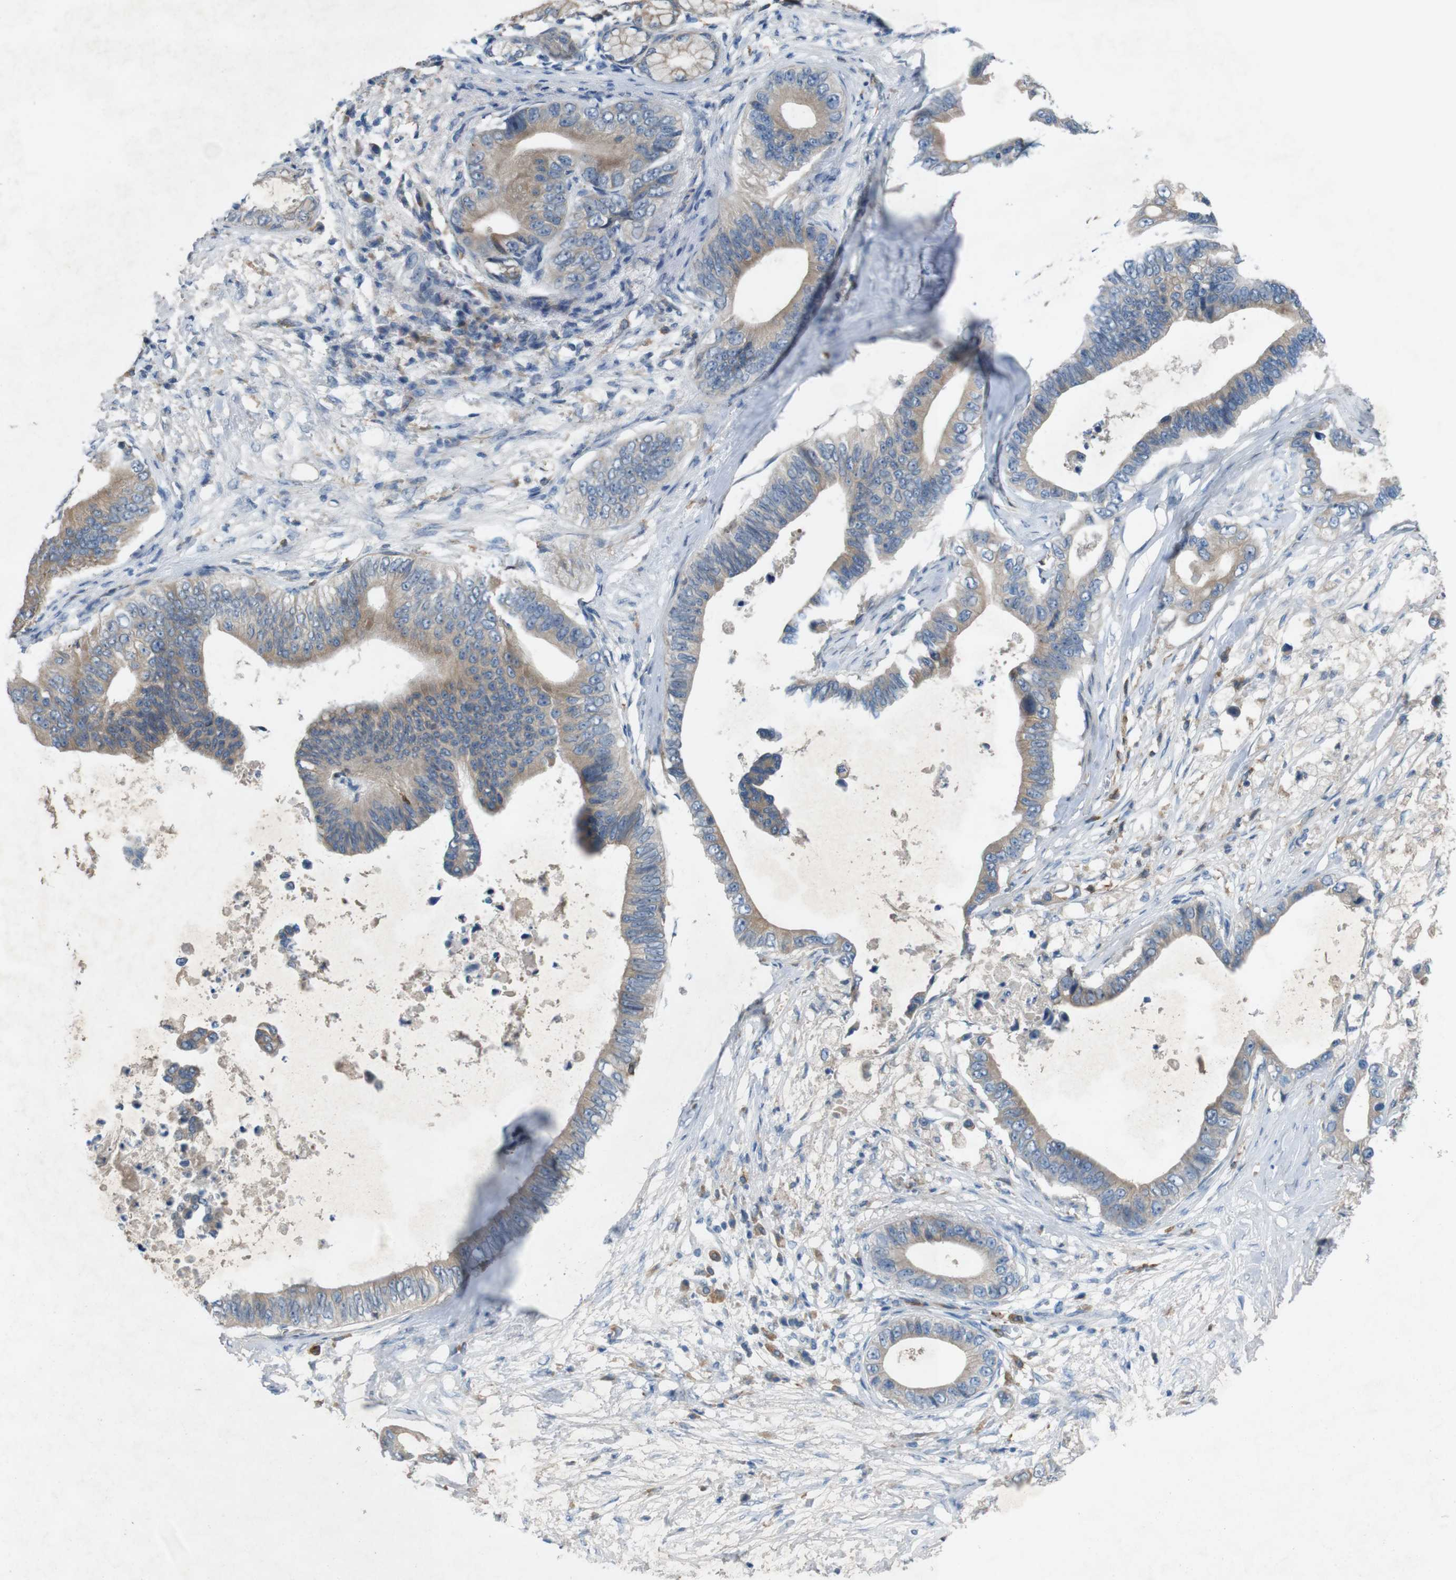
{"staining": {"intensity": "moderate", "quantity": "25%-75%", "location": "cytoplasmic/membranous"}, "tissue": "pancreatic cancer", "cell_type": "Tumor cells", "image_type": "cancer", "snomed": [{"axis": "morphology", "description": "Adenocarcinoma, NOS"}, {"axis": "topography", "description": "Pancreas"}], "caption": "Brown immunohistochemical staining in pancreatic adenocarcinoma shows moderate cytoplasmic/membranous staining in about 25%-75% of tumor cells.", "gene": "MOGAT3", "patient": {"sex": "male", "age": 77}}